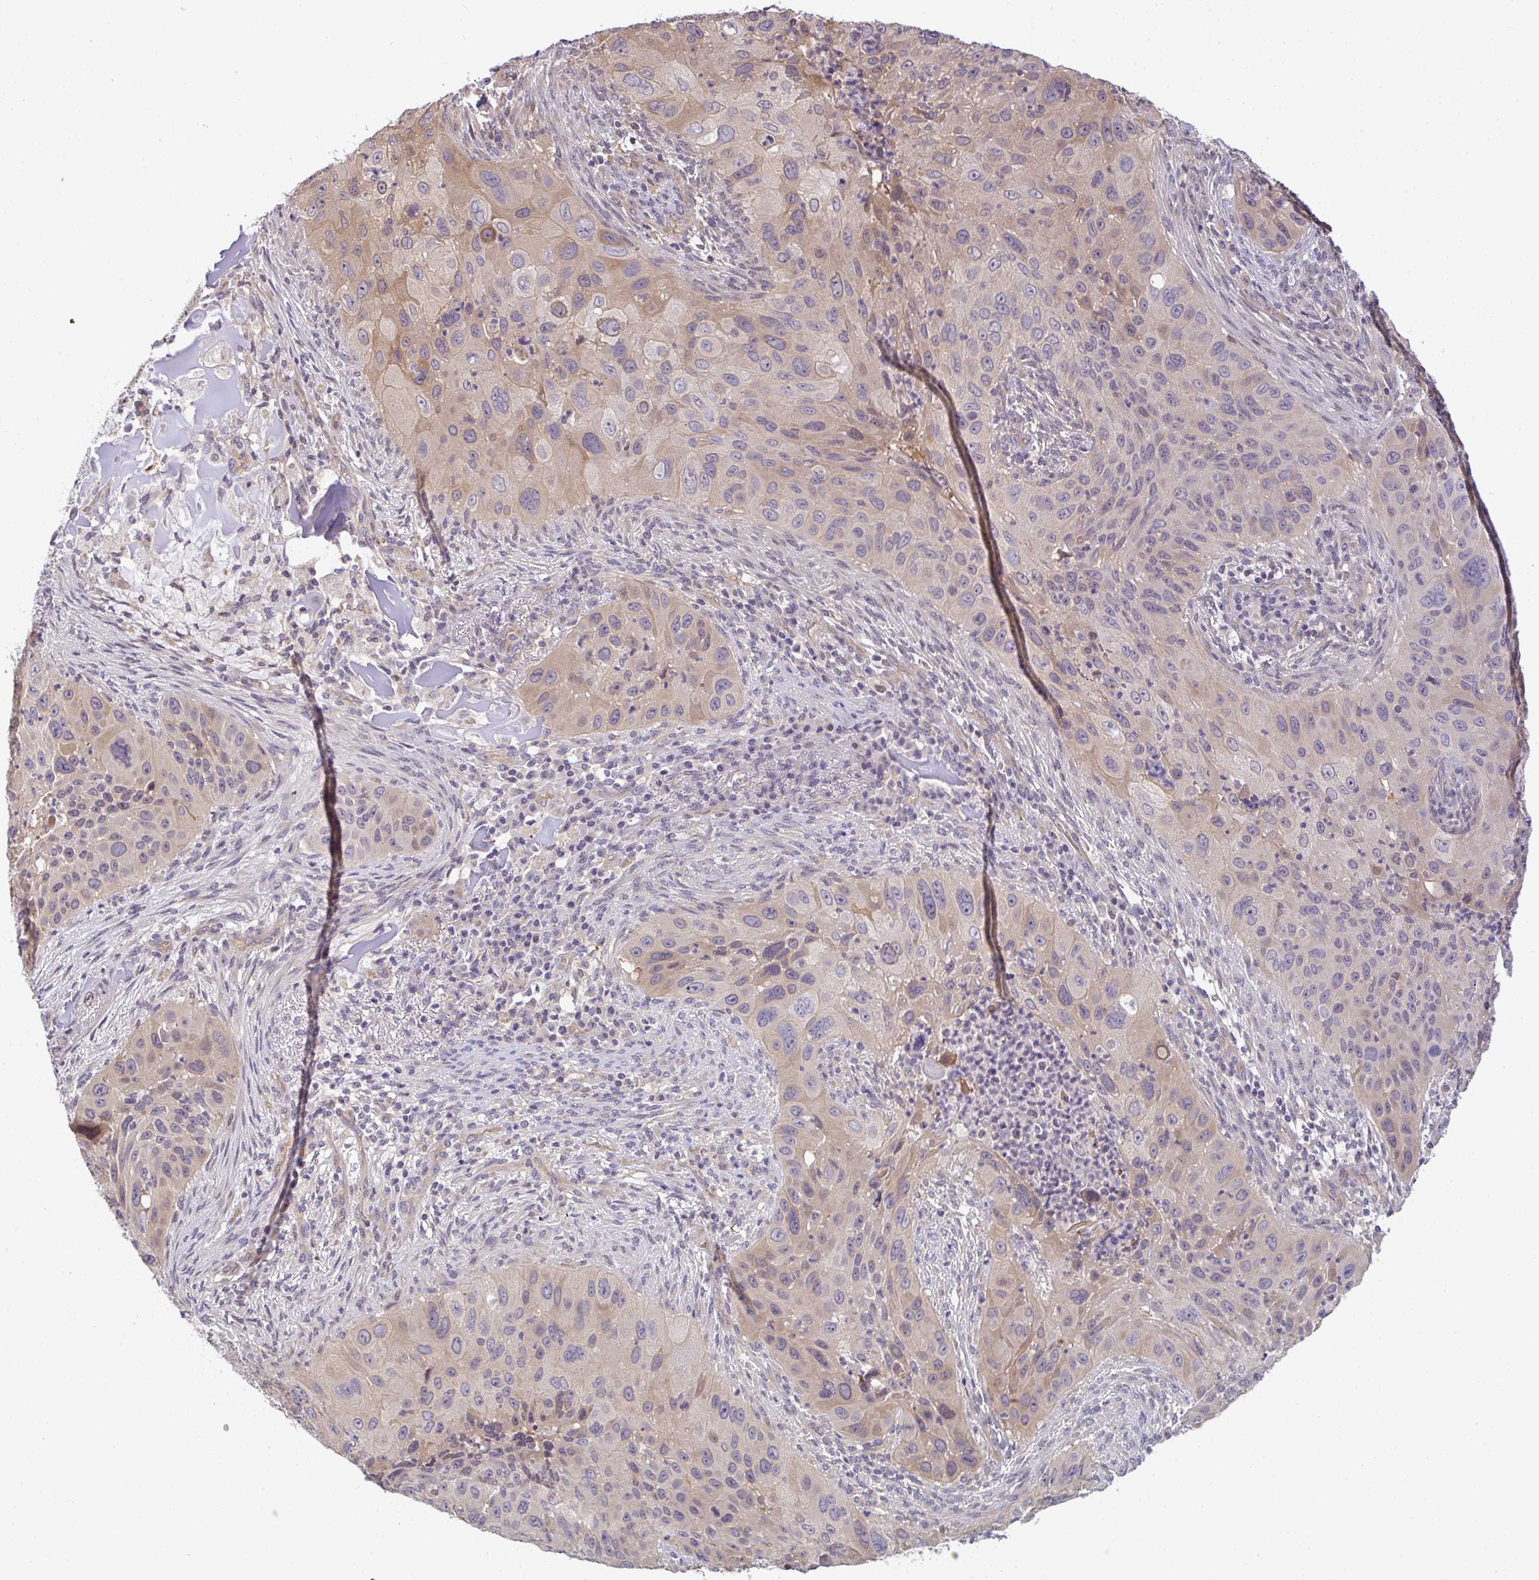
{"staining": {"intensity": "weak", "quantity": "25%-75%", "location": "cytoplasmic/membranous"}, "tissue": "lung cancer", "cell_type": "Tumor cells", "image_type": "cancer", "snomed": [{"axis": "morphology", "description": "Squamous cell carcinoma, NOS"}, {"axis": "topography", "description": "Lung"}], "caption": "Protein expression analysis of human lung cancer reveals weak cytoplasmic/membranous positivity in approximately 25%-75% of tumor cells. (DAB (3,3'-diaminobenzidine) = brown stain, brightfield microscopy at high magnification).", "gene": "GSDMB", "patient": {"sex": "male", "age": 63}}